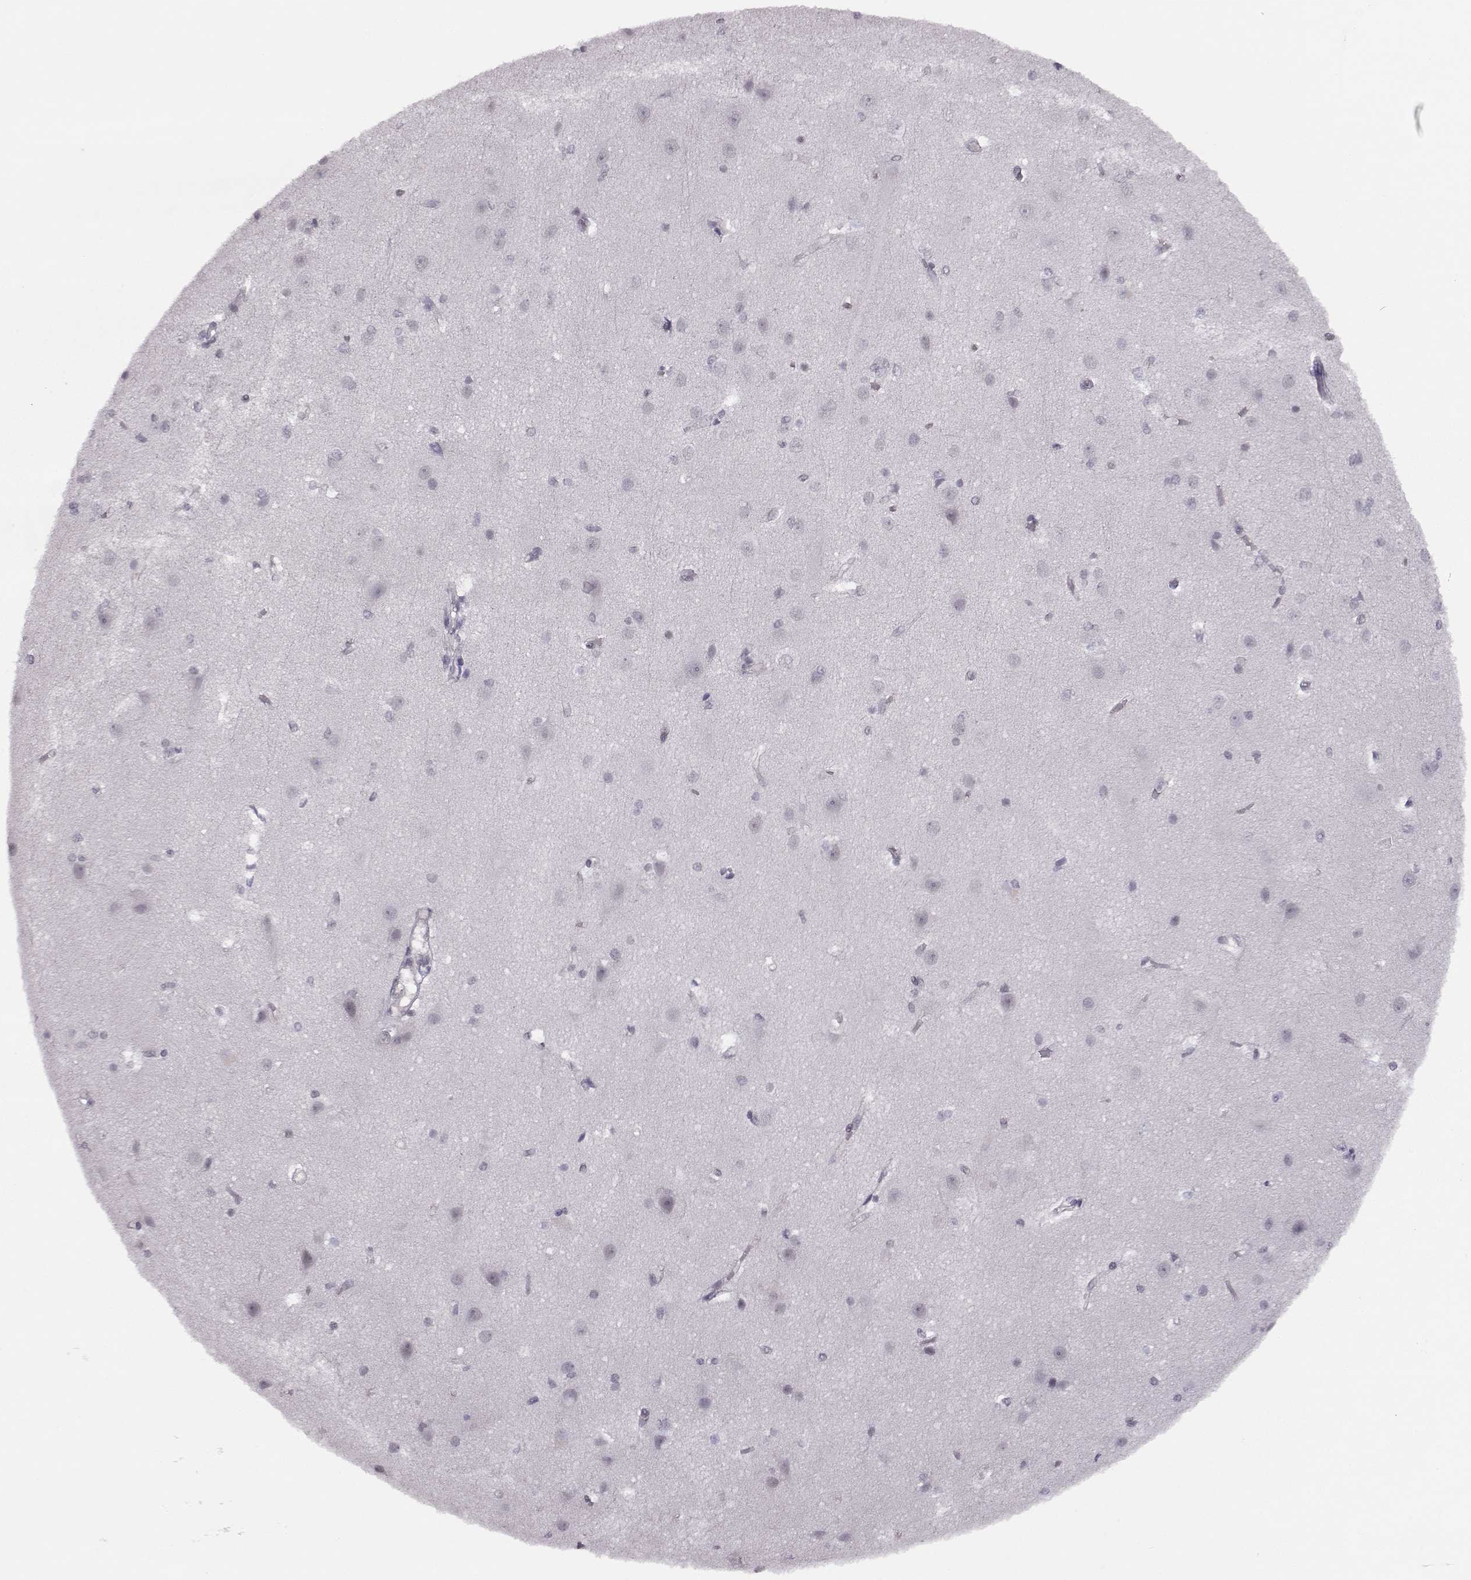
{"staining": {"intensity": "negative", "quantity": "none", "location": "none"}, "tissue": "cerebral cortex", "cell_type": "Endothelial cells", "image_type": "normal", "snomed": [{"axis": "morphology", "description": "Normal tissue, NOS"}, {"axis": "topography", "description": "Cerebral cortex"}], "caption": "Immunohistochemistry (IHC) photomicrograph of normal cerebral cortex stained for a protein (brown), which reveals no staining in endothelial cells.", "gene": "KIF13B", "patient": {"sex": "male", "age": 37}}